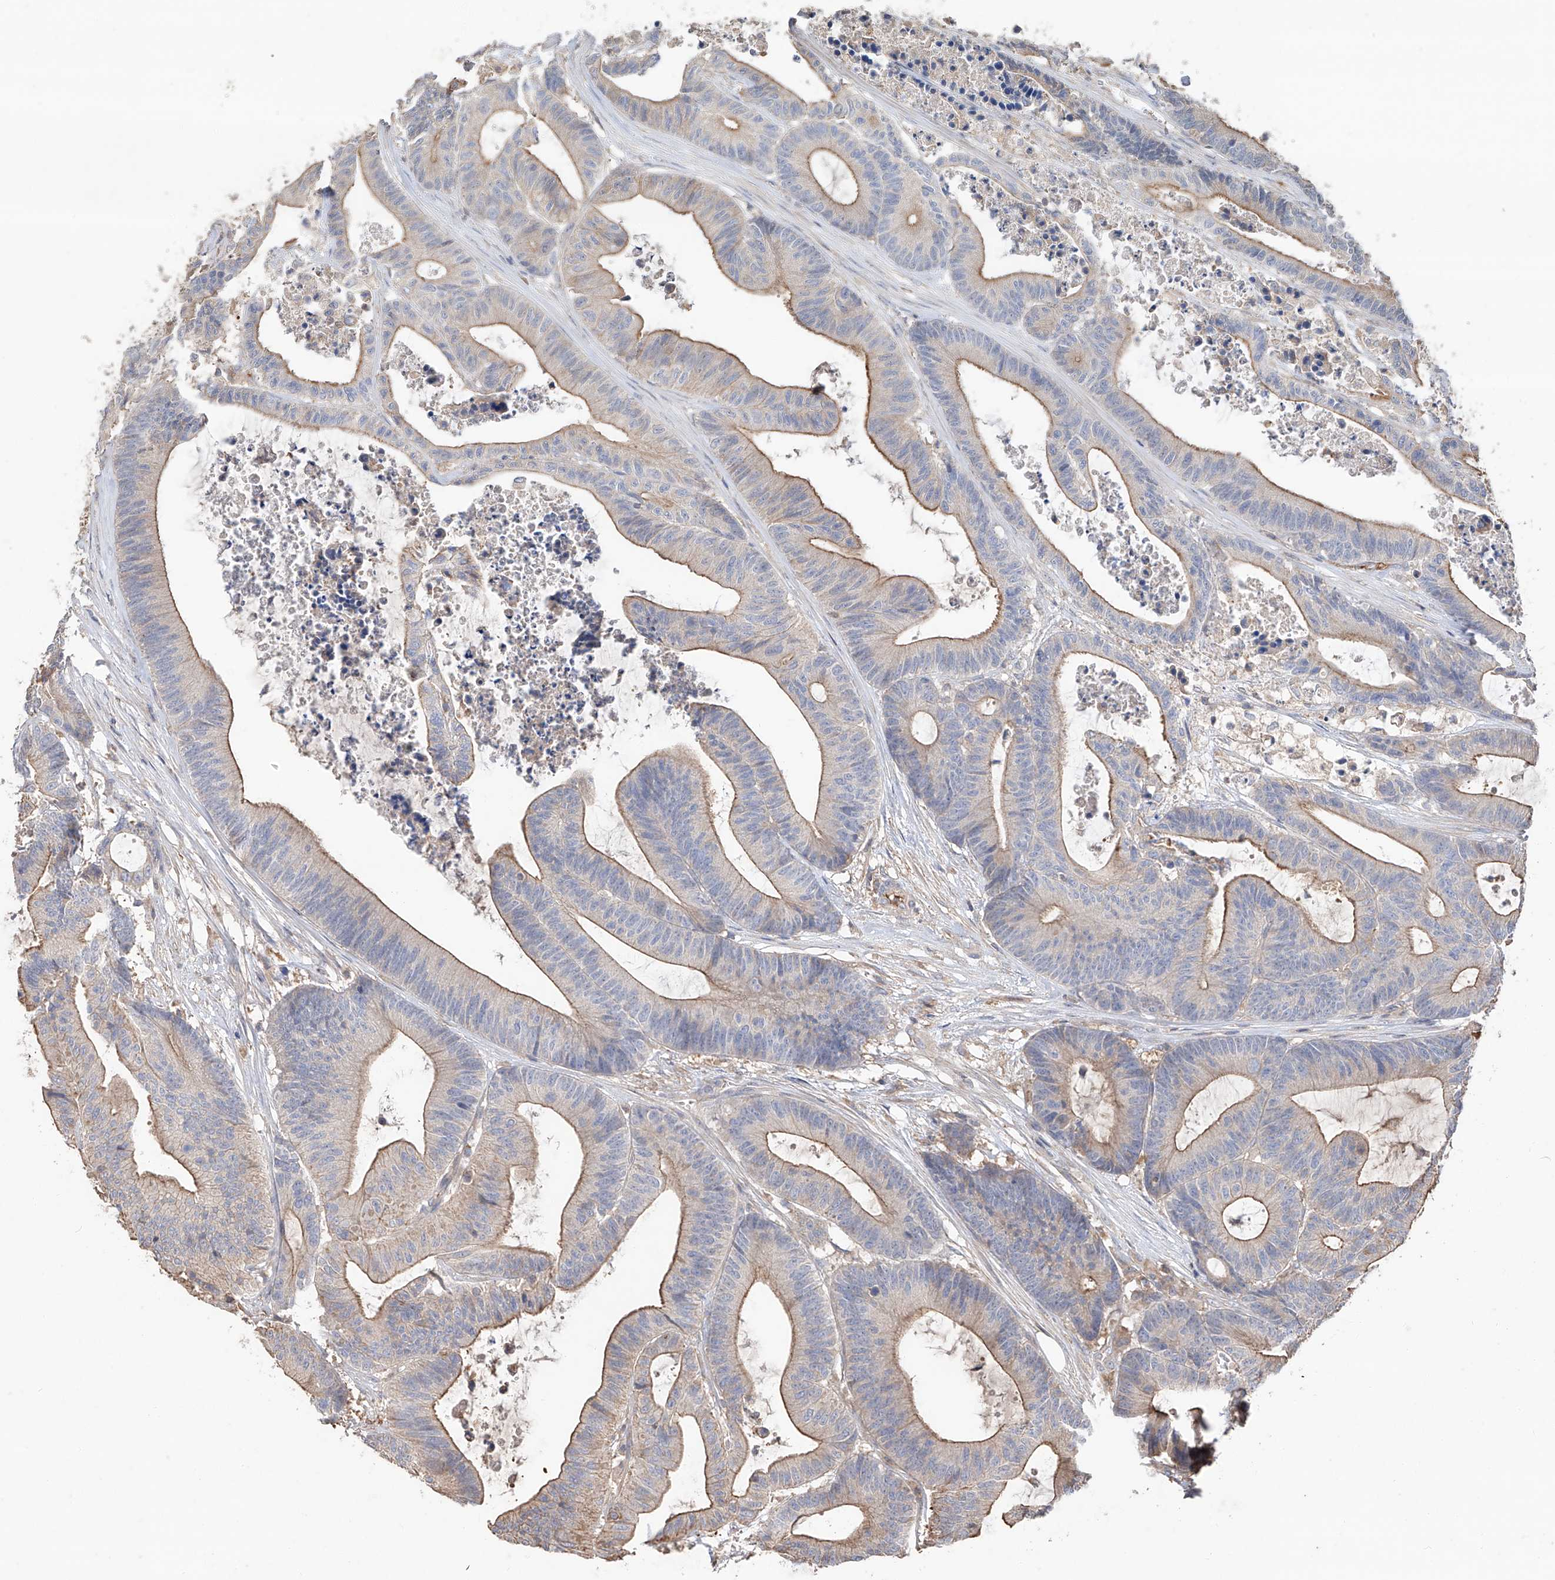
{"staining": {"intensity": "moderate", "quantity": "25%-75%", "location": "cytoplasmic/membranous"}, "tissue": "colorectal cancer", "cell_type": "Tumor cells", "image_type": "cancer", "snomed": [{"axis": "morphology", "description": "Adenocarcinoma, NOS"}, {"axis": "topography", "description": "Colon"}], "caption": "Brown immunohistochemical staining in colorectal adenocarcinoma demonstrates moderate cytoplasmic/membranous expression in approximately 25%-75% of tumor cells.", "gene": "EDN1", "patient": {"sex": "female", "age": 84}}